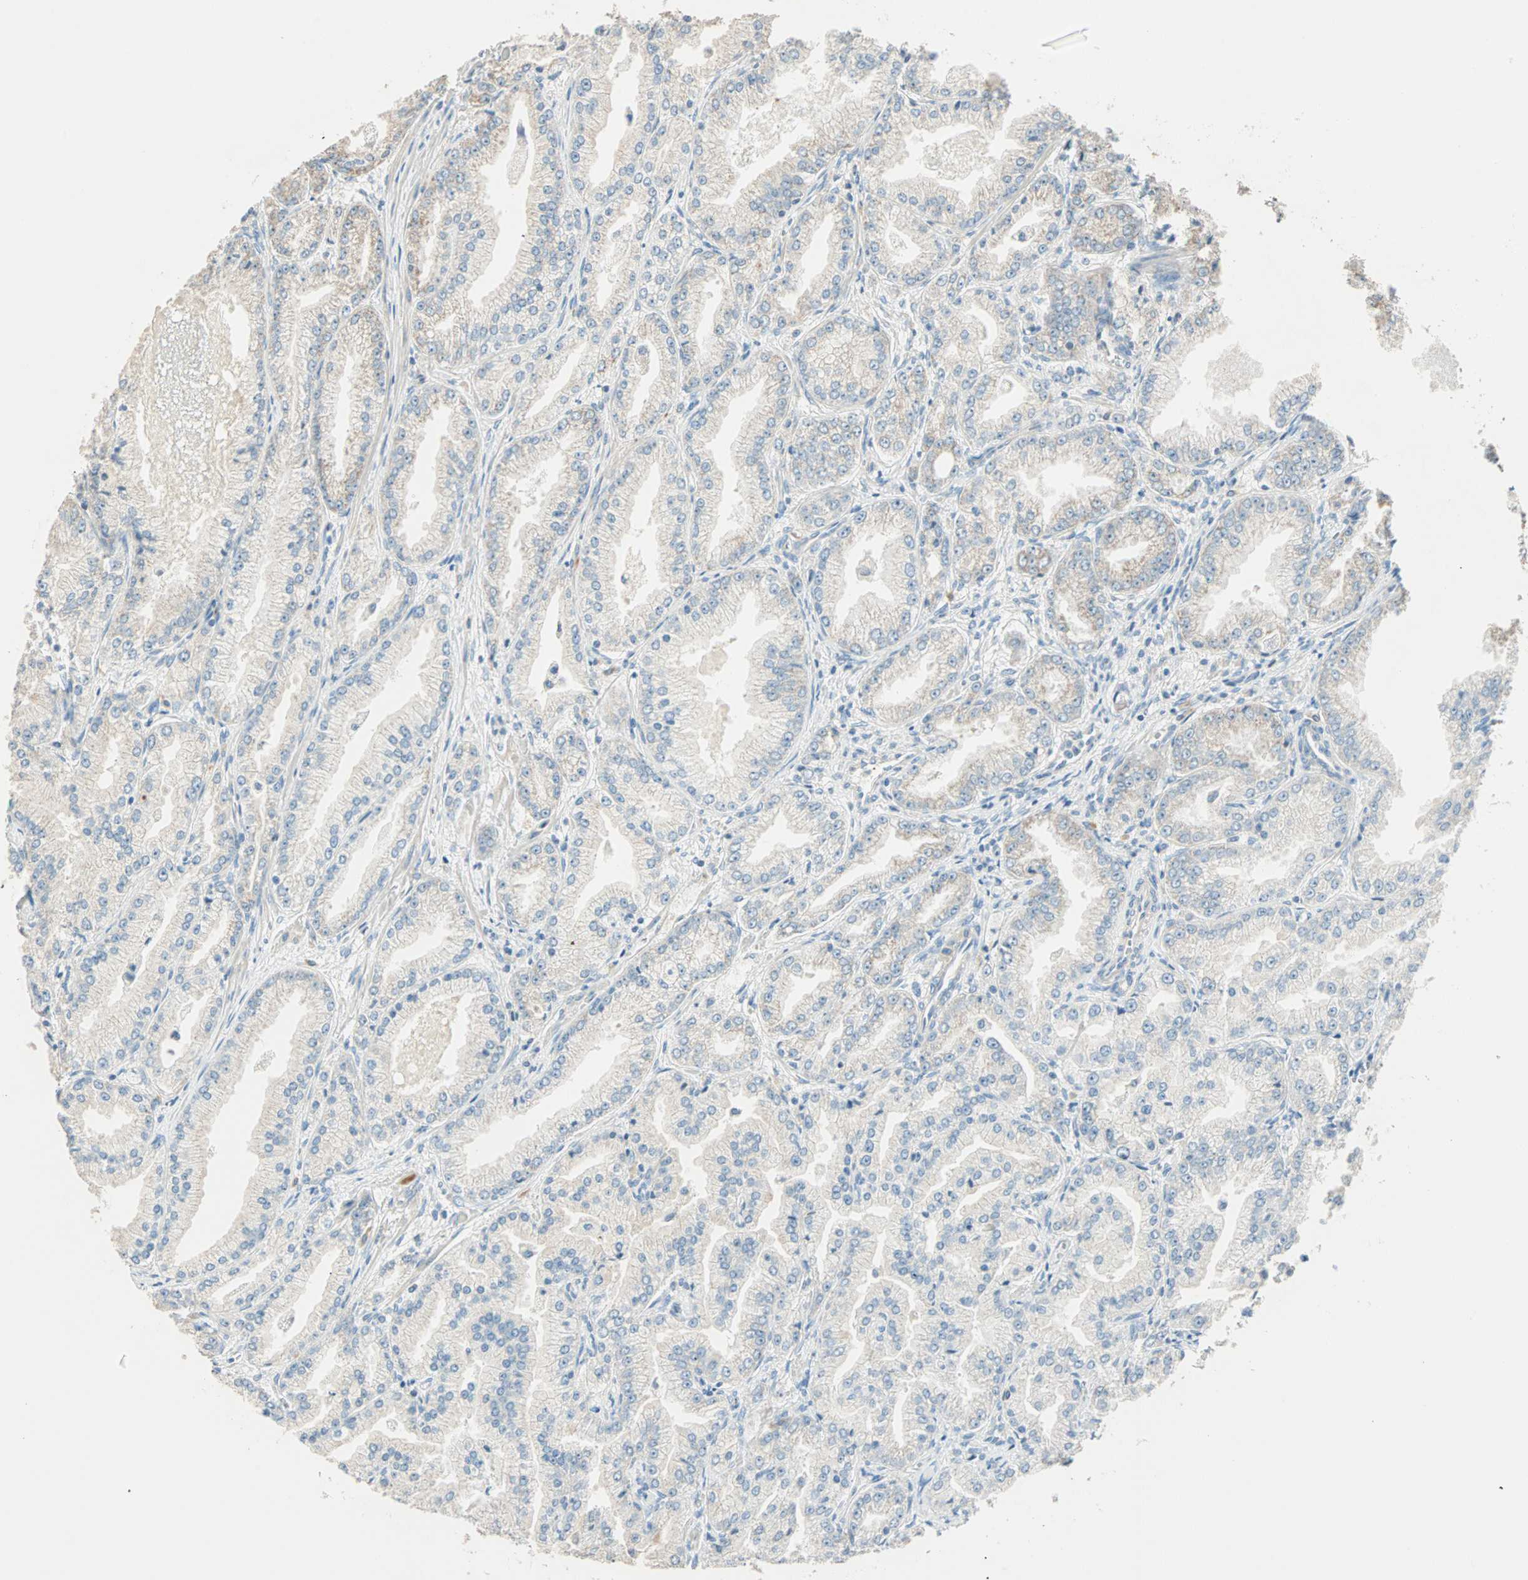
{"staining": {"intensity": "weak", "quantity": "<25%", "location": "cytoplasmic/membranous"}, "tissue": "prostate cancer", "cell_type": "Tumor cells", "image_type": "cancer", "snomed": [{"axis": "morphology", "description": "Adenocarcinoma, High grade"}, {"axis": "topography", "description": "Prostate"}], "caption": "High magnification brightfield microscopy of prostate high-grade adenocarcinoma stained with DAB (3,3'-diaminobenzidine) (brown) and counterstained with hematoxylin (blue): tumor cells show no significant expression.", "gene": "RAD18", "patient": {"sex": "male", "age": 61}}